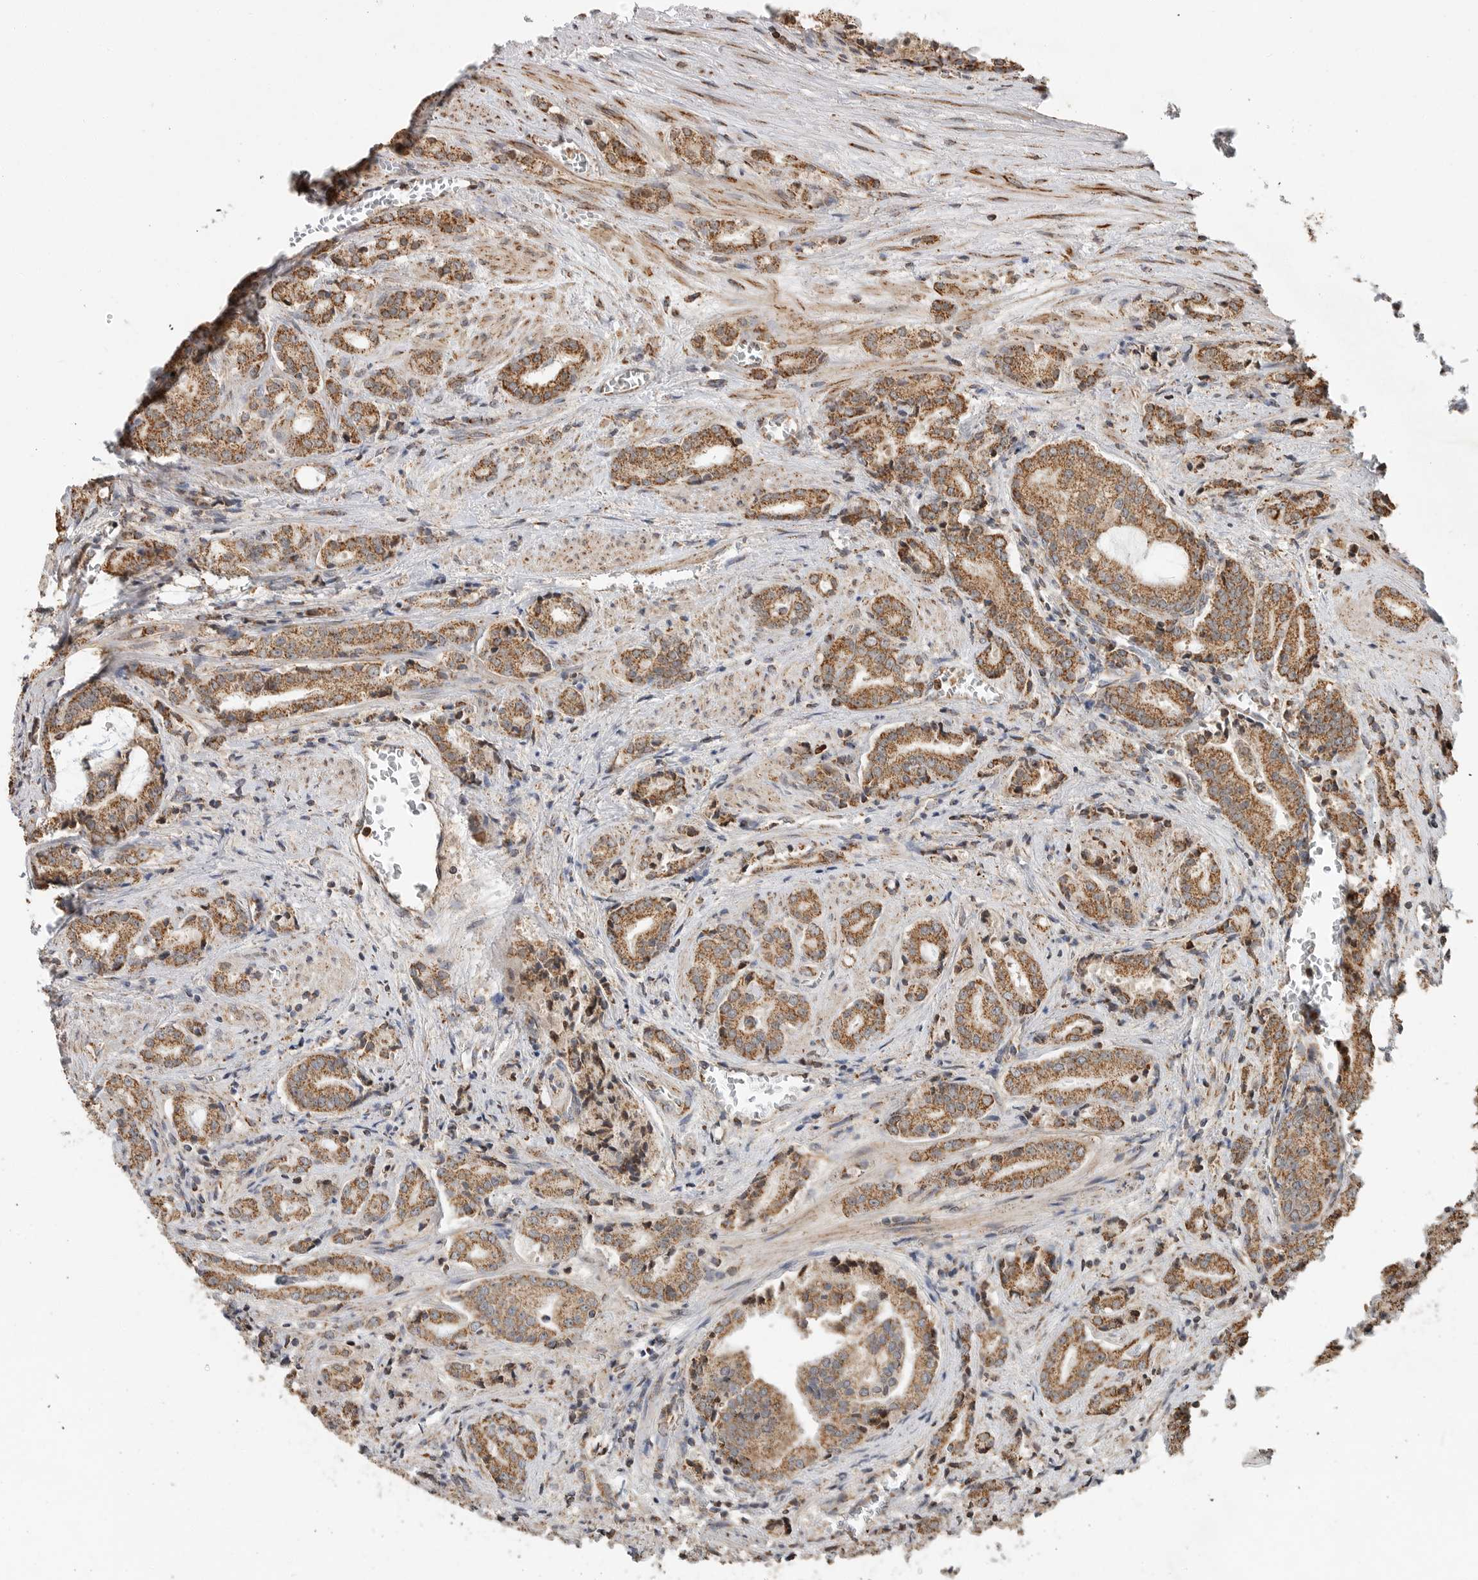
{"staining": {"intensity": "moderate", "quantity": ">75%", "location": "cytoplasmic/membranous"}, "tissue": "prostate cancer", "cell_type": "Tumor cells", "image_type": "cancer", "snomed": [{"axis": "morphology", "description": "Adenocarcinoma, High grade"}, {"axis": "topography", "description": "Prostate"}], "caption": "A brown stain labels moderate cytoplasmic/membranous expression of a protein in prostate high-grade adenocarcinoma tumor cells.", "gene": "GCNT2", "patient": {"sex": "male", "age": 57}}